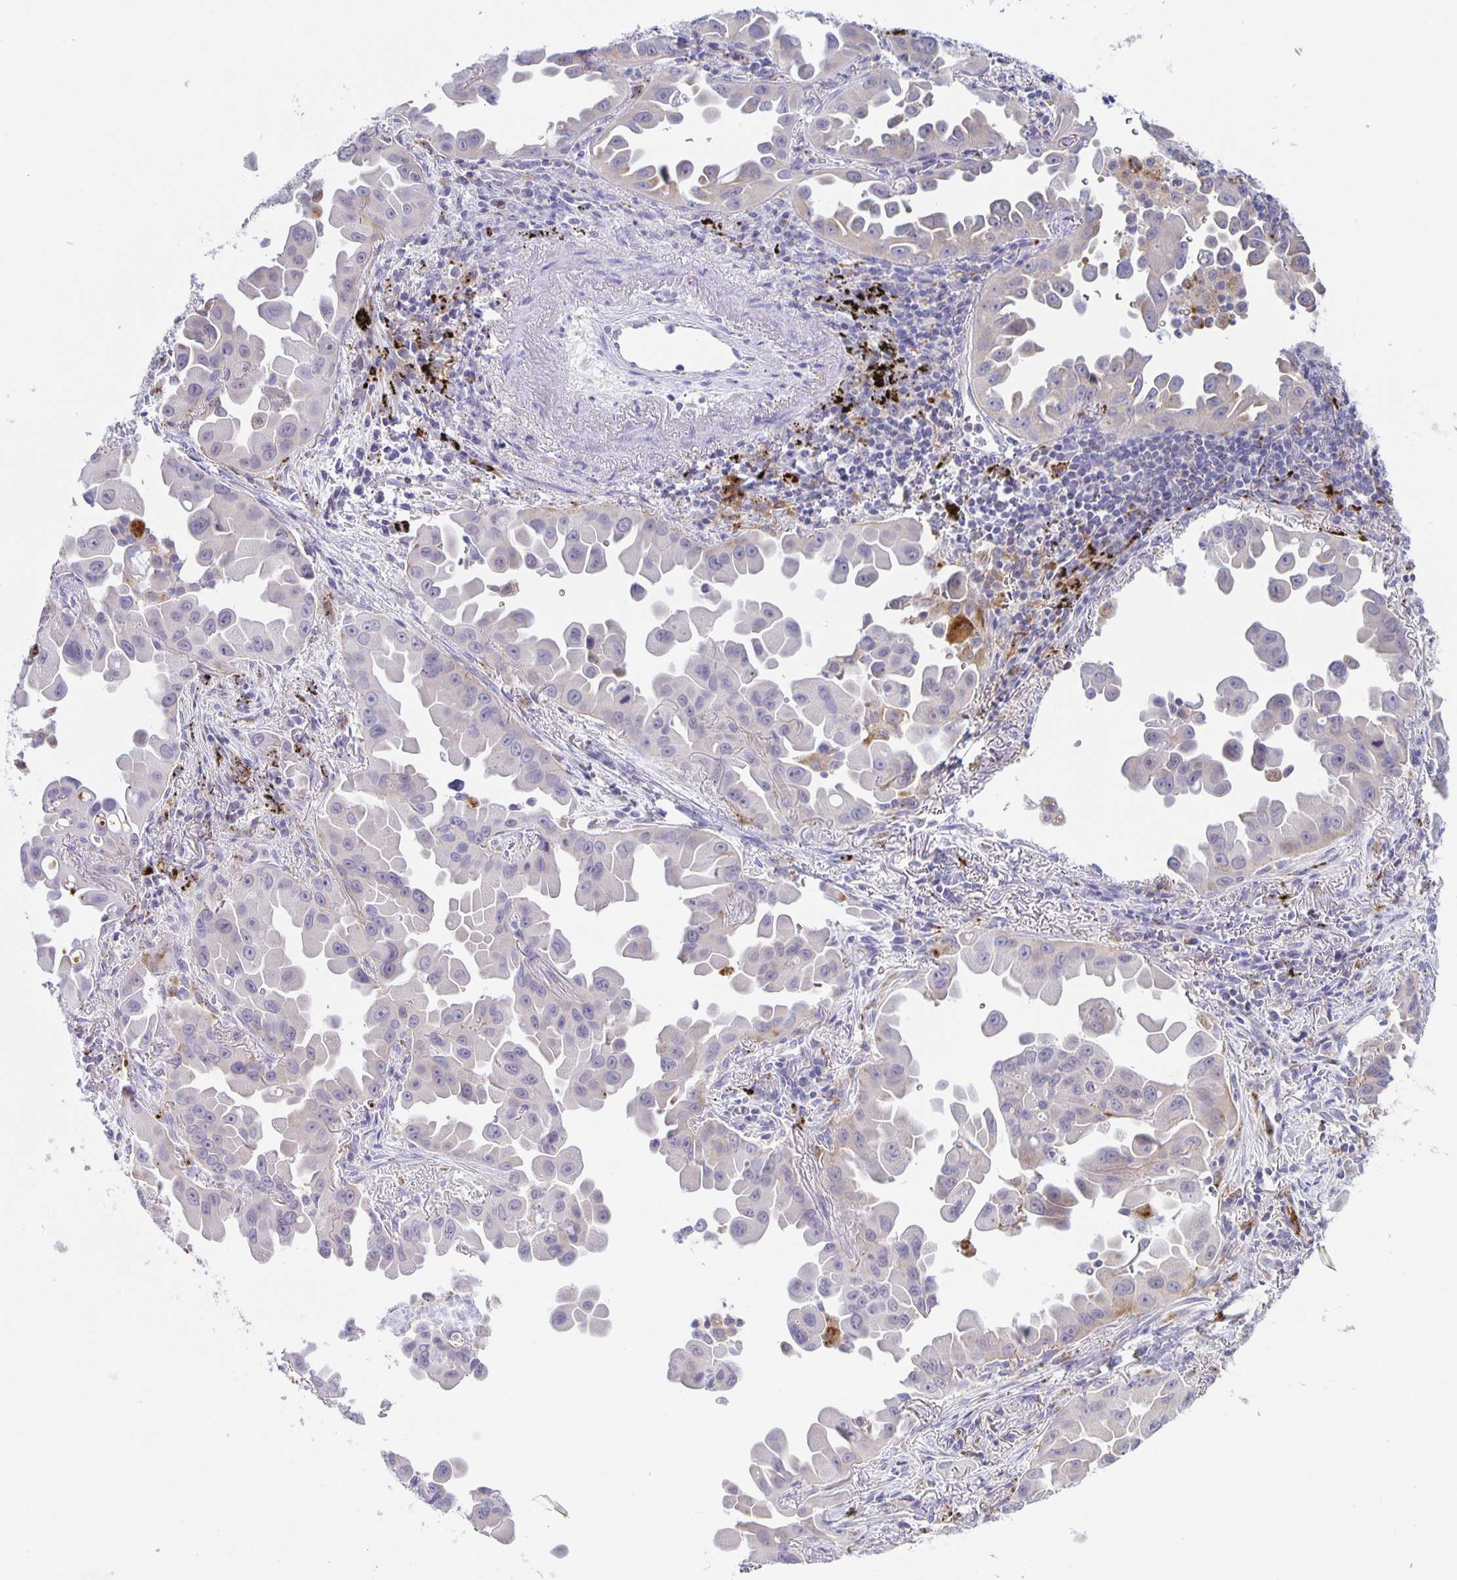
{"staining": {"intensity": "negative", "quantity": "none", "location": "none"}, "tissue": "lung cancer", "cell_type": "Tumor cells", "image_type": "cancer", "snomed": [{"axis": "morphology", "description": "Adenocarcinoma, NOS"}, {"axis": "topography", "description": "Lung"}], "caption": "High magnification brightfield microscopy of lung cancer (adenocarcinoma) stained with DAB (brown) and counterstained with hematoxylin (blue): tumor cells show no significant expression. (DAB immunohistochemistry with hematoxylin counter stain).", "gene": "LIPA", "patient": {"sex": "male", "age": 68}}